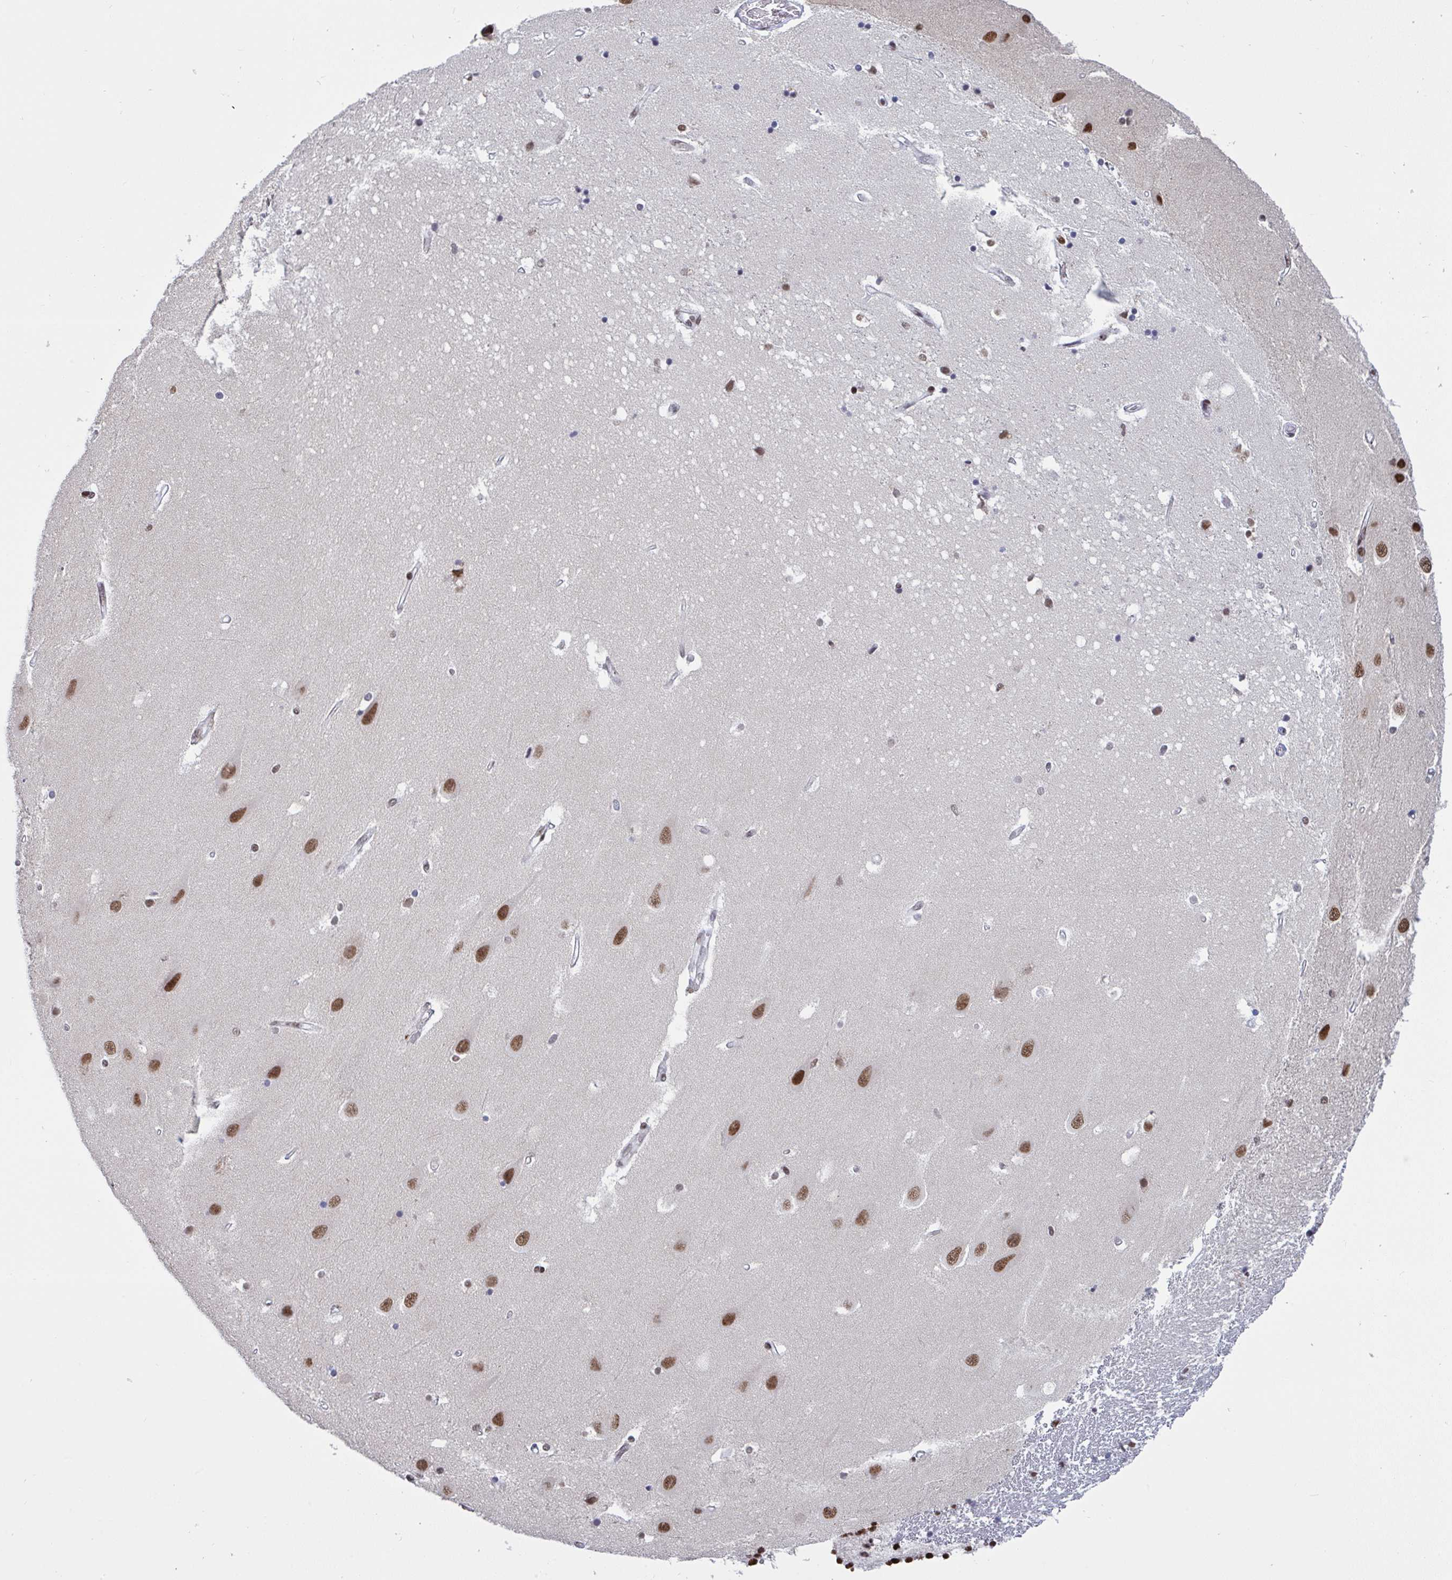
{"staining": {"intensity": "strong", "quantity": "25%-75%", "location": "nuclear"}, "tissue": "hippocampus", "cell_type": "Glial cells", "image_type": "normal", "snomed": [{"axis": "morphology", "description": "Normal tissue, NOS"}, {"axis": "topography", "description": "Hippocampus"}], "caption": "DAB immunohistochemical staining of benign hippocampus shows strong nuclear protein staining in approximately 25%-75% of glial cells. The staining was performed using DAB (3,3'-diaminobenzidine), with brown indicating positive protein expression. Nuclei are stained blue with hematoxylin.", "gene": "ZNF607", "patient": {"sex": "male", "age": 63}}